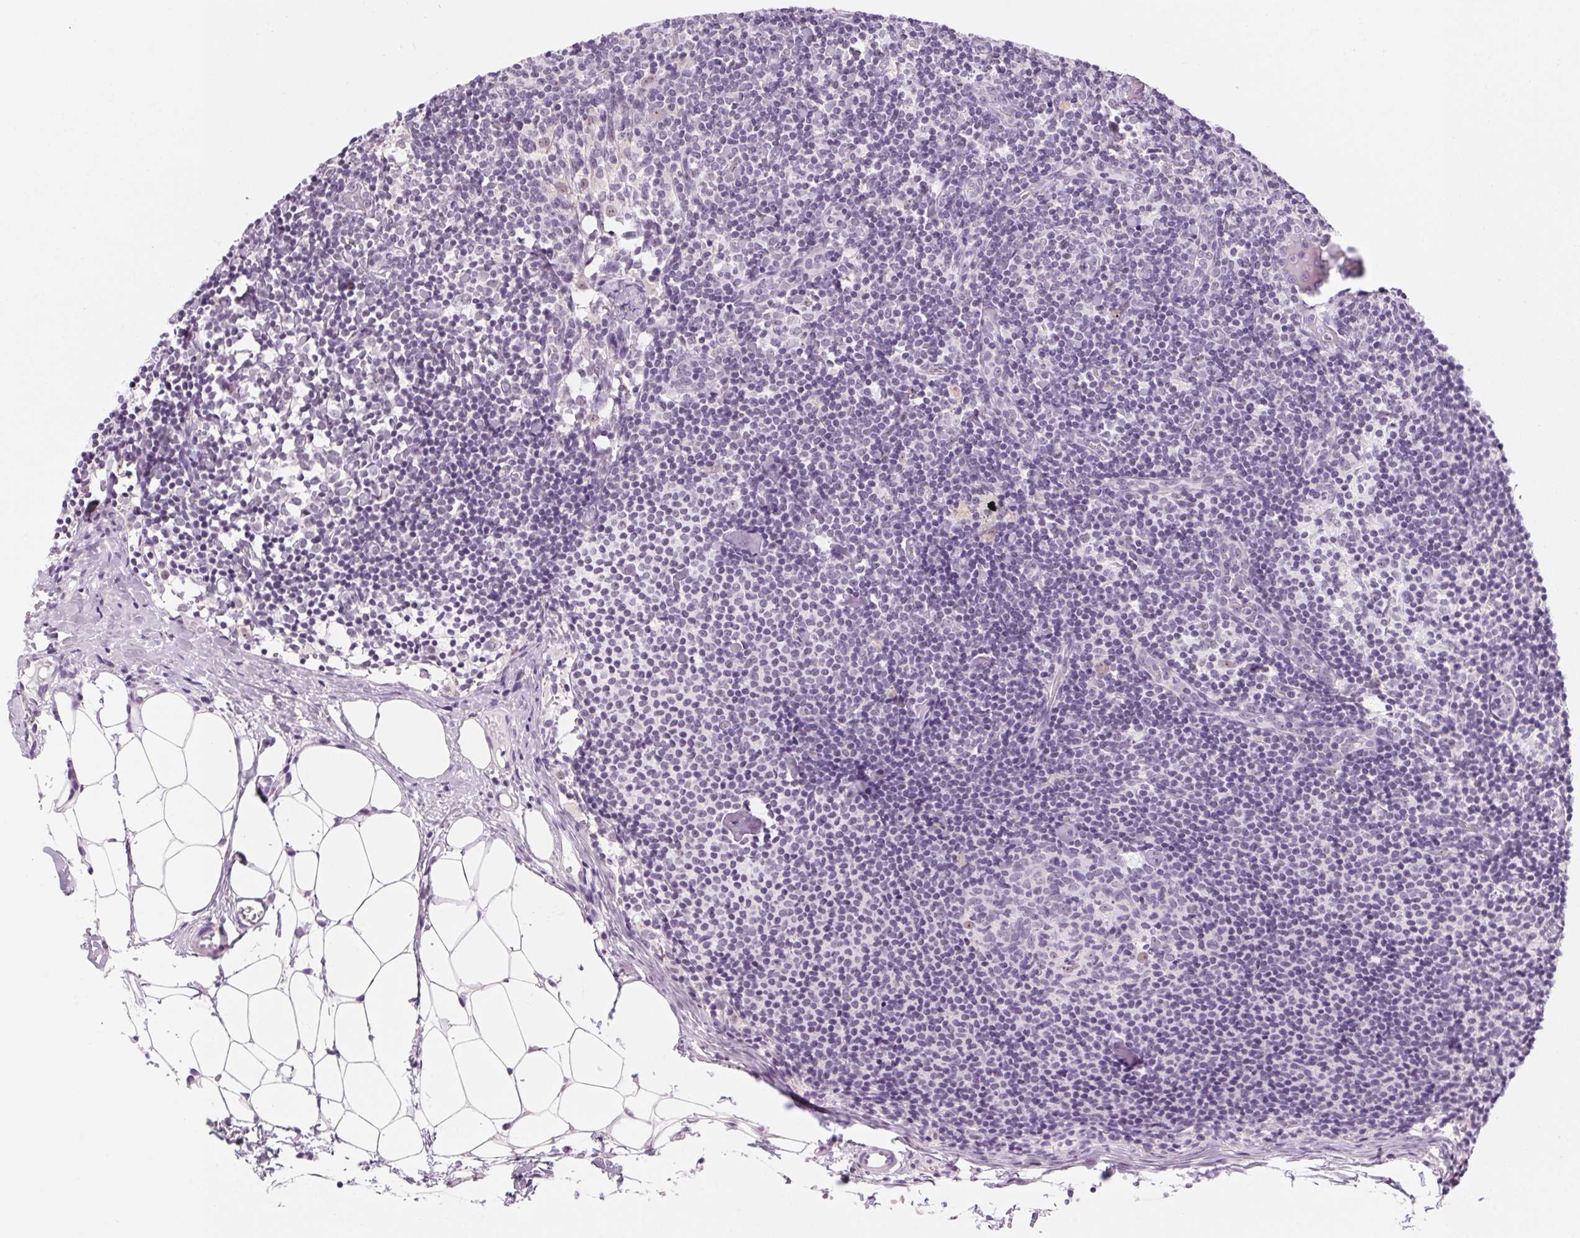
{"staining": {"intensity": "negative", "quantity": "none", "location": "none"}, "tissue": "lymph node", "cell_type": "Germinal center cells", "image_type": "normal", "snomed": [{"axis": "morphology", "description": "Normal tissue, NOS"}, {"axis": "topography", "description": "Lymph node"}], "caption": "A high-resolution image shows IHC staining of unremarkable lymph node, which shows no significant staining in germinal center cells. (Immunohistochemistry (ihc), brightfield microscopy, high magnification).", "gene": "ZIC4", "patient": {"sex": "female", "age": 41}}